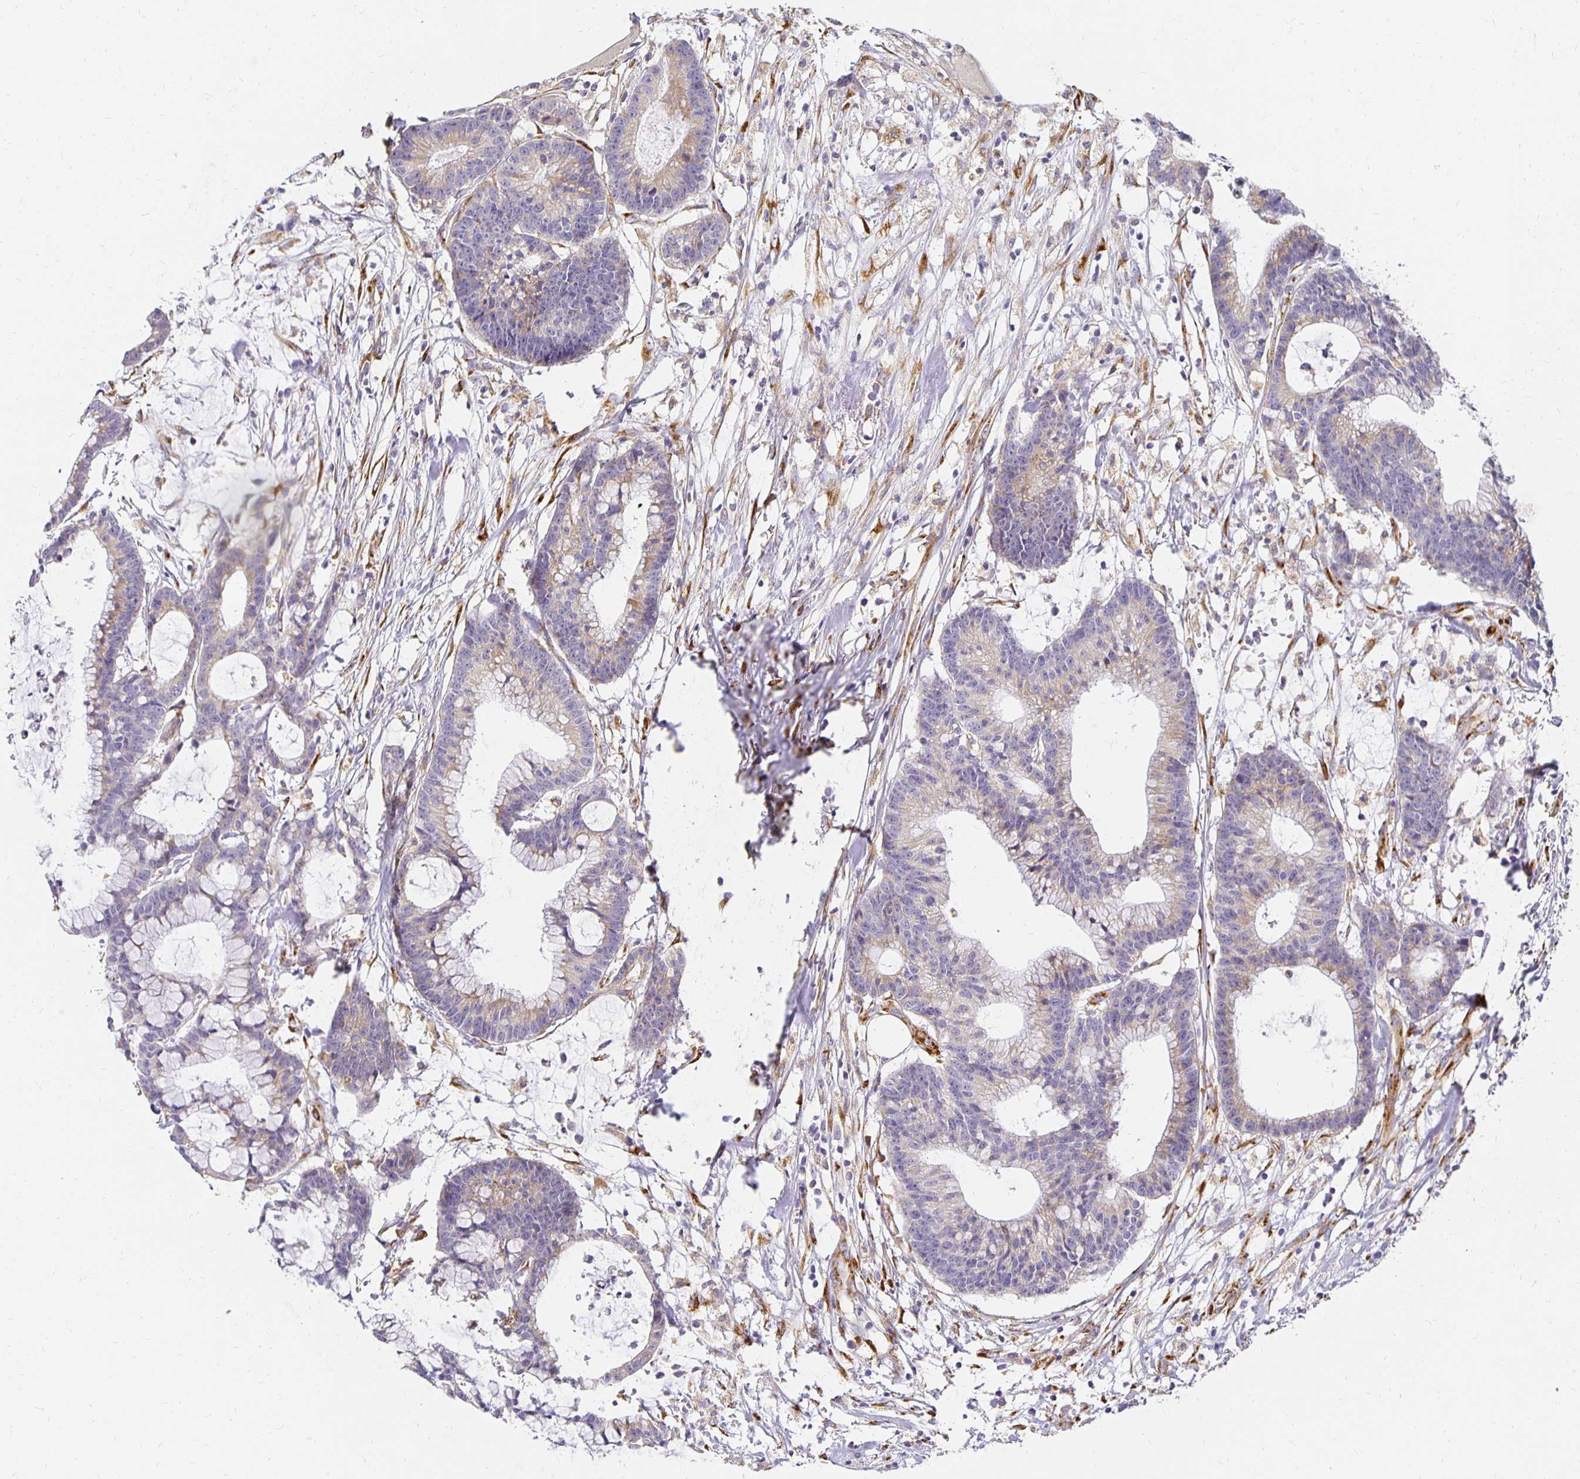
{"staining": {"intensity": "weak", "quantity": "<25%", "location": "cytoplasmic/membranous"}, "tissue": "colorectal cancer", "cell_type": "Tumor cells", "image_type": "cancer", "snomed": [{"axis": "morphology", "description": "Adenocarcinoma, NOS"}, {"axis": "topography", "description": "Colon"}], "caption": "This micrograph is of colorectal adenocarcinoma stained with IHC to label a protein in brown with the nuclei are counter-stained blue. There is no expression in tumor cells.", "gene": "PLOD1", "patient": {"sex": "female", "age": 78}}